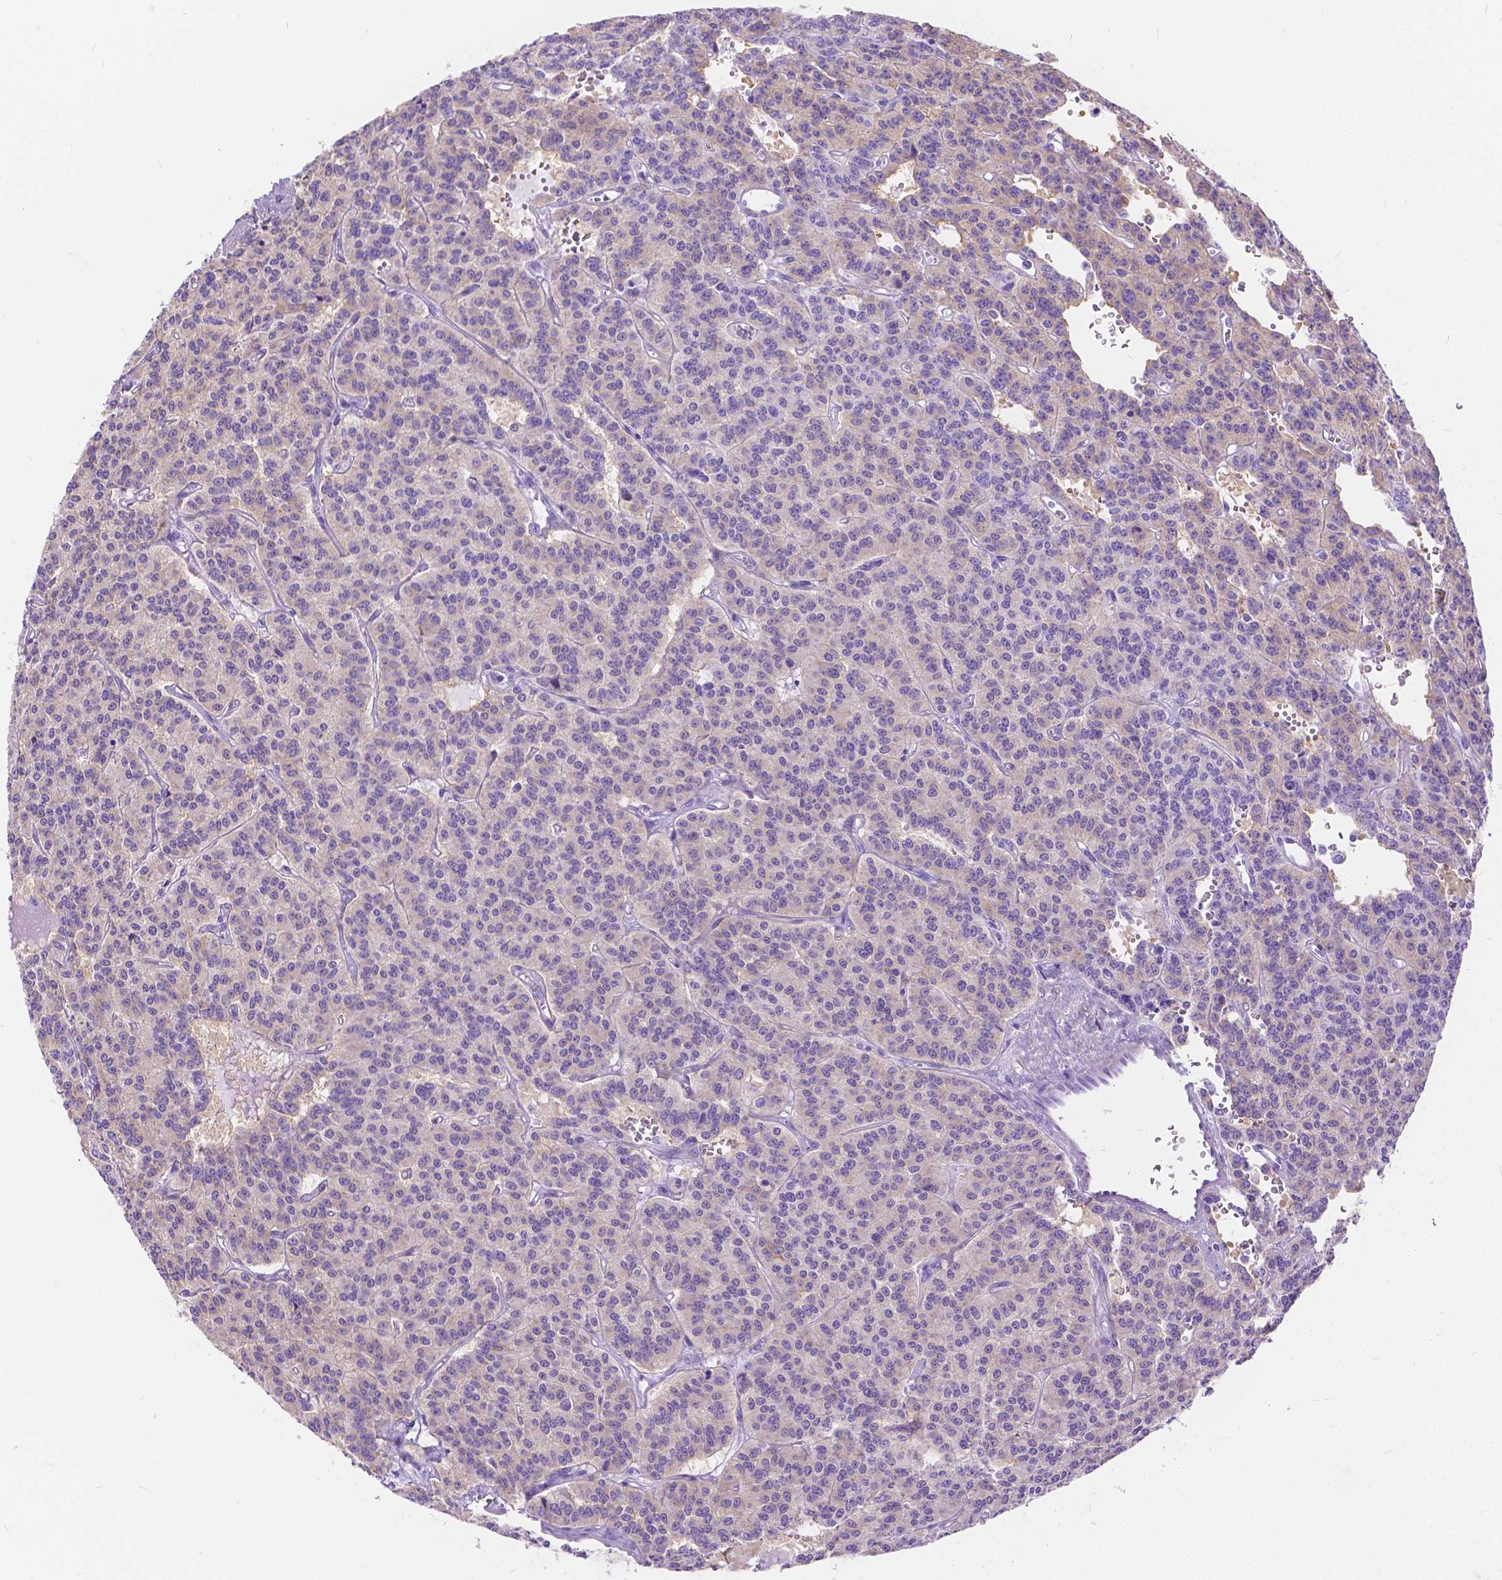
{"staining": {"intensity": "weak", "quantity": "25%-75%", "location": "cytoplasmic/membranous"}, "tissue": "carcinoid", "cell_type": "Tumor cells", "image_type": "cancer", "snomed": [{"axis": "morphology", "description": "Carcinoid, malignant, NOS"}, {"axis": "topography", "description": "Lung"}], "caption": "Carcinoid tissue shows weak cytoplasmic/membranous positivity in approximately 25%-75% of tumor cells, visualized by immunohistochemistry.", "gene": "CHRM1", "patient": {"sex": "female", "age": 71}}